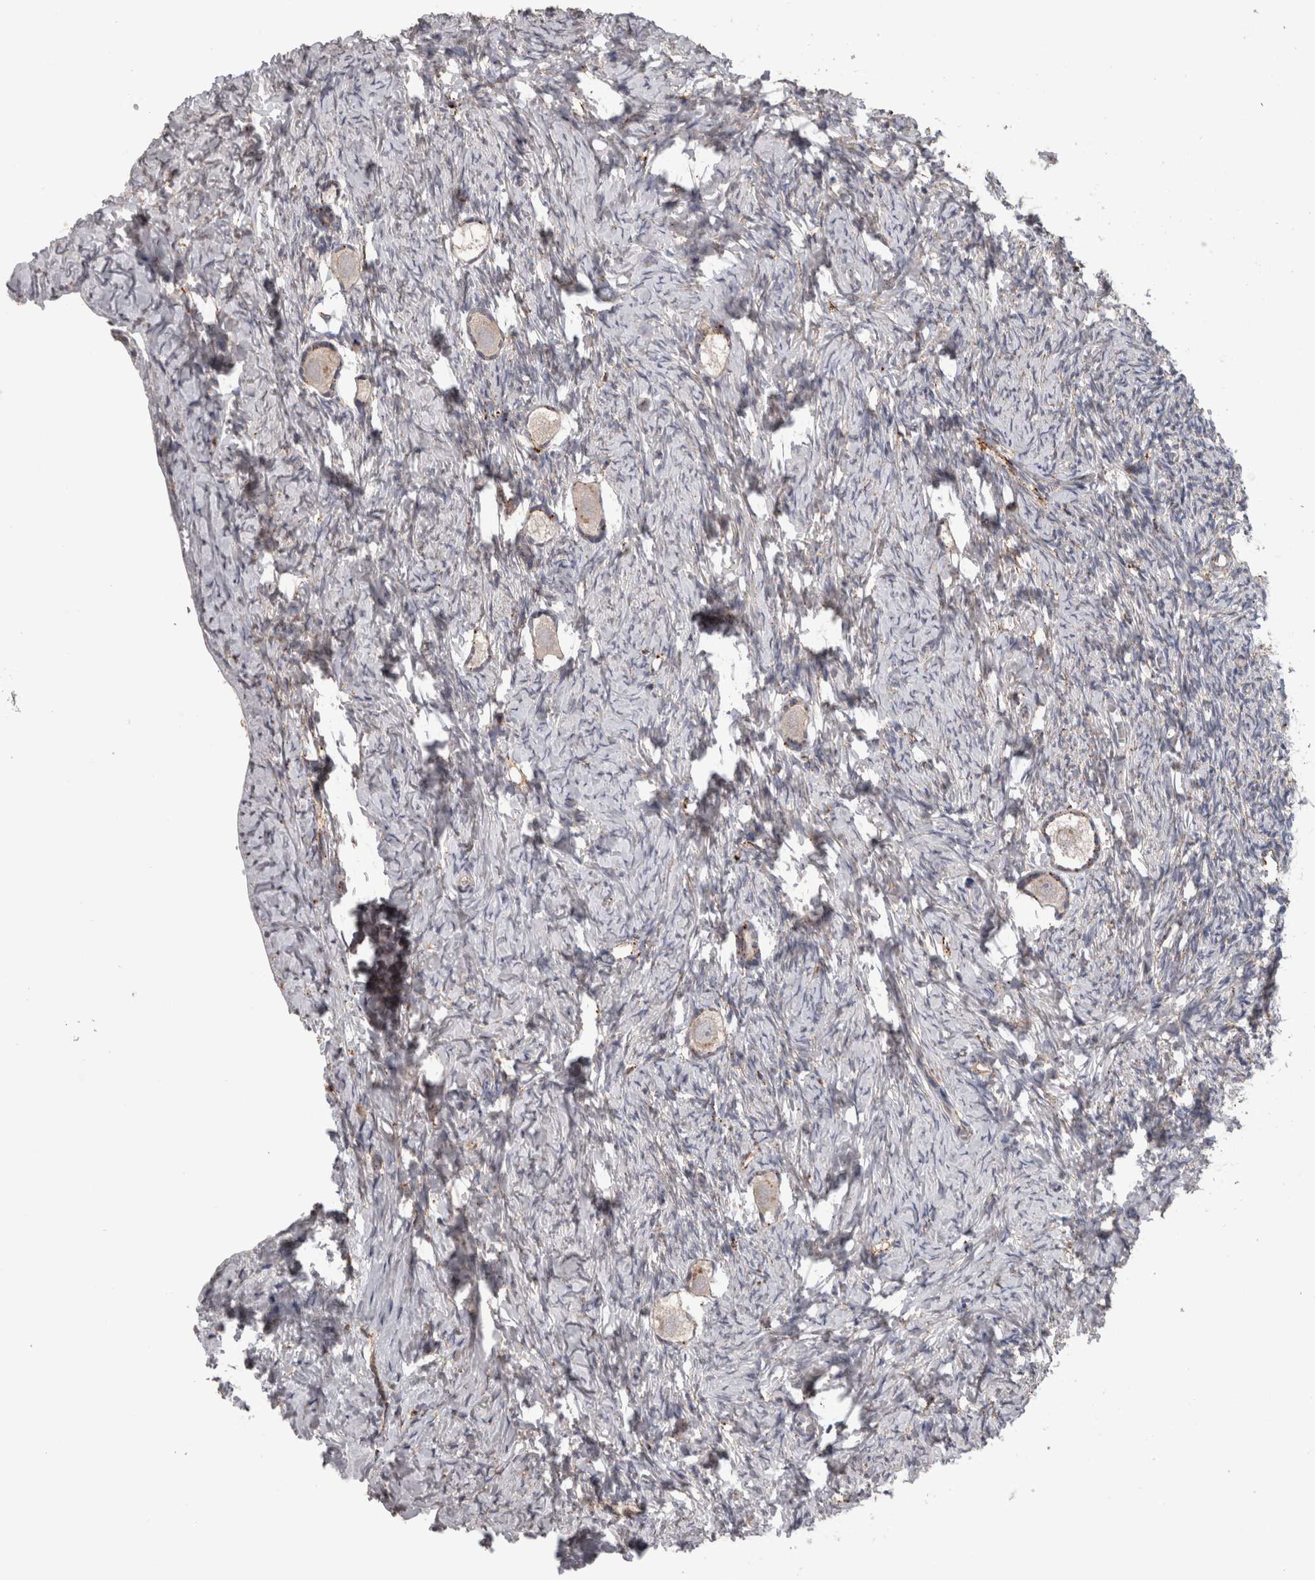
{"staining": {"intensity": "weak", "quantity": ">75%", "location": "cytoplasmic/membranous"}, "tissue": "ovary", "cell_type": "Follicle cells", "image_type": "normal", "snomed": [{"axis": "morphology", "description": "Normal tissue, NOS"}, {"axis": "topography", "description": "Ovary"}], "caption": "IHC image of unremarkable ovary: human ovary stained using IHC exhibits low levels of weak protein expression localized specifically in the cytoplasmic/membranous of follicle cells, appearing as a cytoplasmic/membranous brown color.", "gene": "CTSZ", "patient": {"sex": "female", "age": 27}}